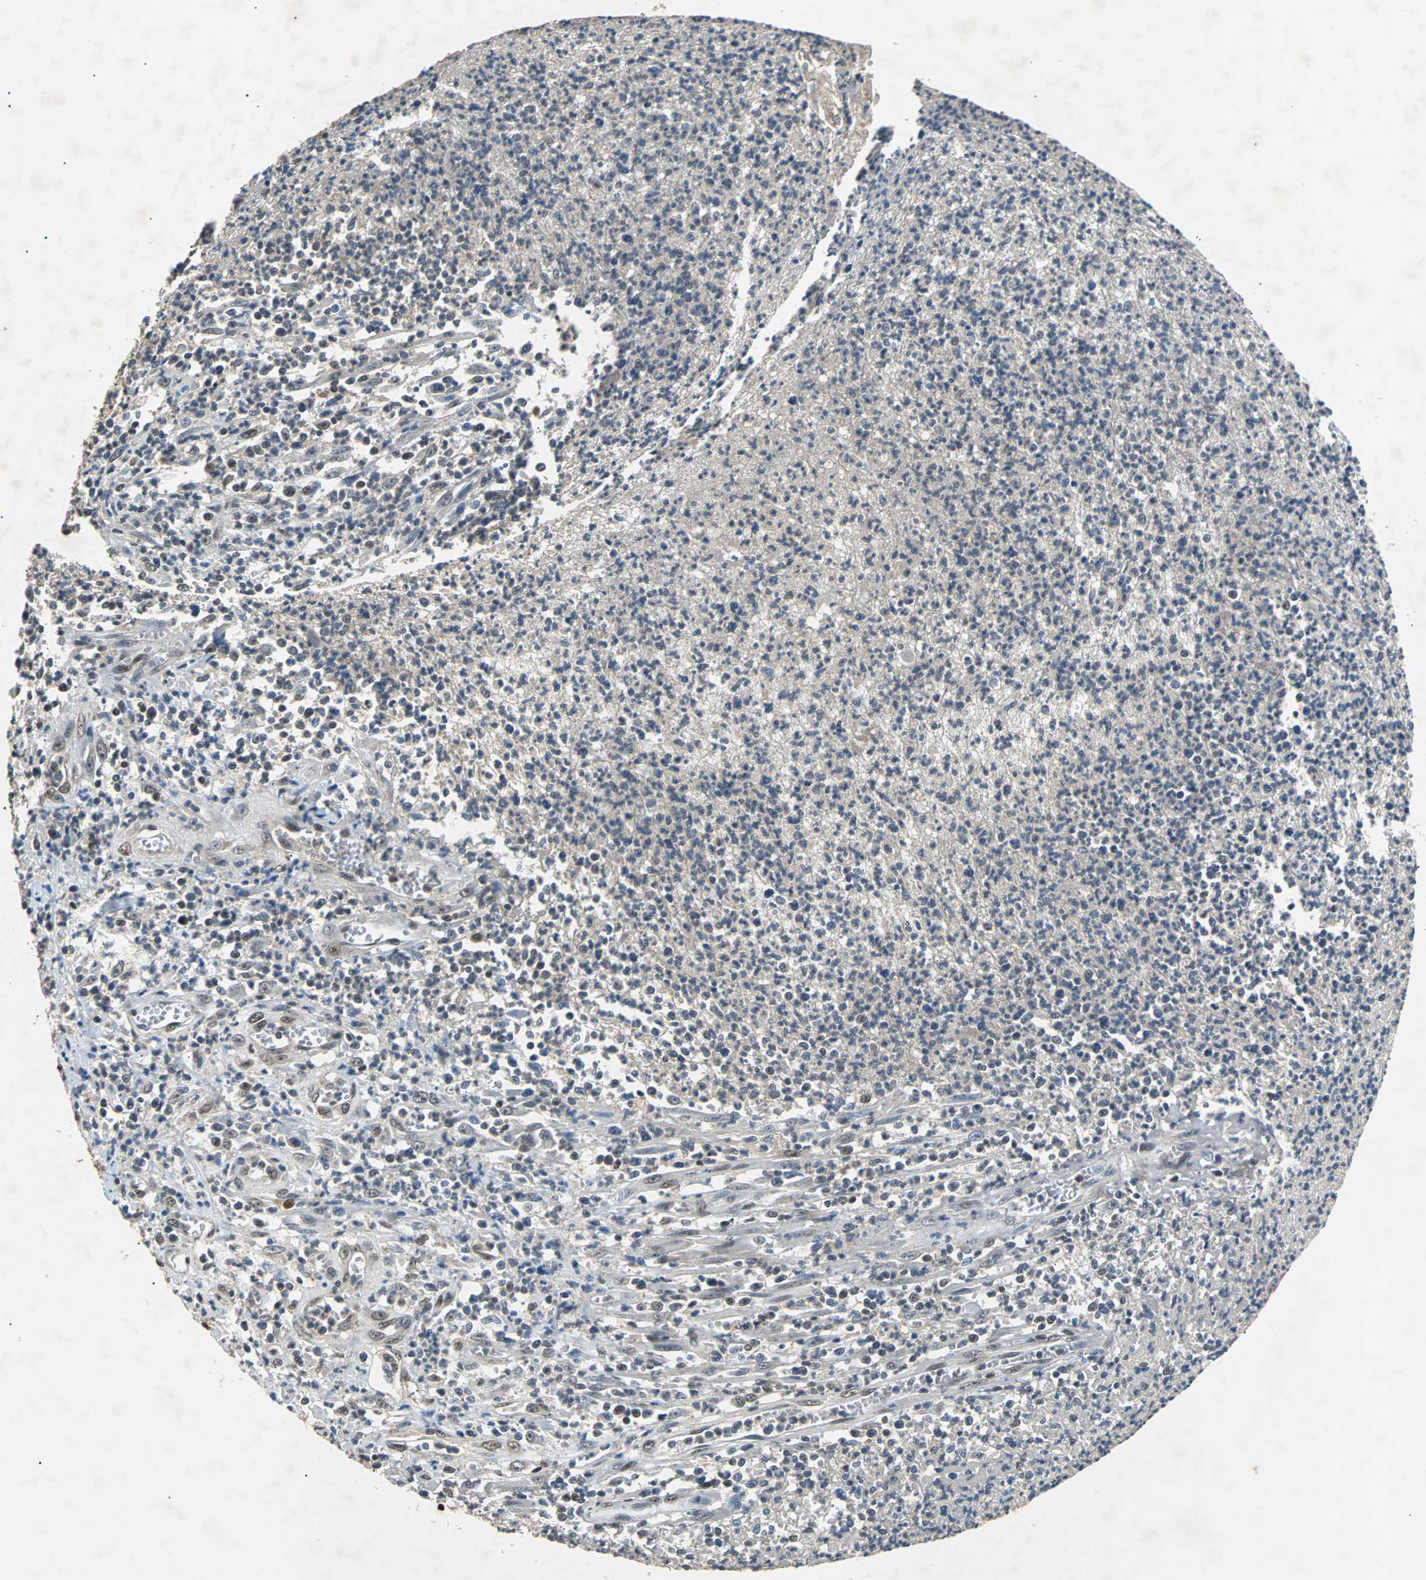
{"staining": {"intensity": "weak", "quantity": "25%-75%", "location": "cytoplasmic/membranous,nuclear"}, "tissue": "pancreatic cancer", "cell_type": "Tumor cells", "image_type": "cancer", "snomed": [{"axis": "morphology", "description": "Normal tissue, NOS"}, {"axis": "topography", "description": "Lymph node"}], "caption": "About 25%-75% of tumor cells in pancreatic cancer reveal weak cytoplasmic/membranous and nuclear protein staining as visualized by brown immunohistochemical staining.", "gene": "PHC1", "patient": {"sex": "male", "age": 50}}